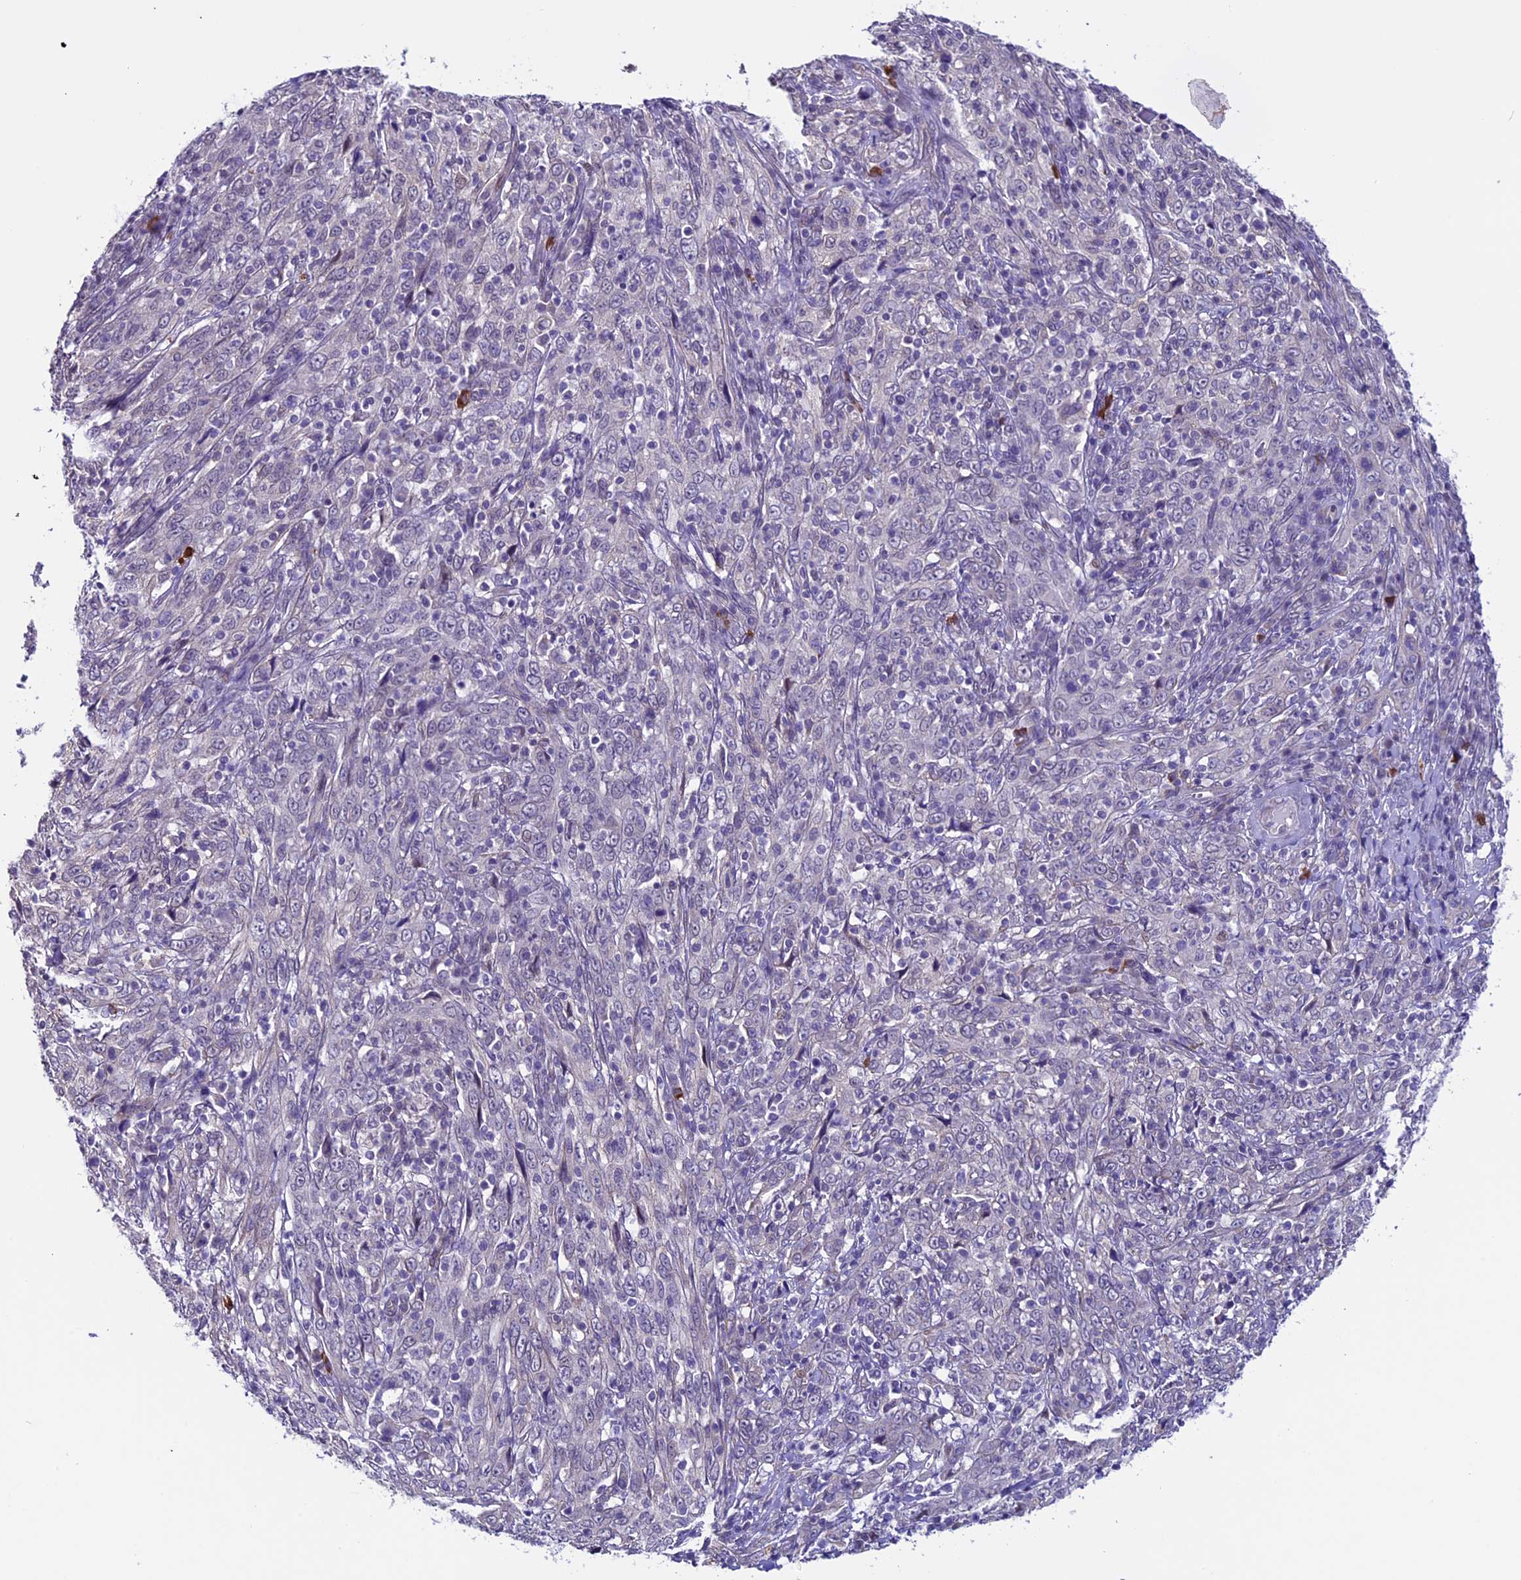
{"staining": {"intensity": "negative", "quantity": "none", "location": "none"}, "tissue": "cervical cancer", "cell_type": "Tumor cells", "image_type": "cancer", "snomed": [{"axis": "morphology", "description": "Squamous cell carcinoma, NOS"}, {"axis": "topography", "description": "Cervix"}], "caption": "Protein analysis of cervical squamous cell carcinoma demonstrates no significant staining in tumor cells.", "gene": "TMEM171", "patient": {"sex": "female", "age": 46}}